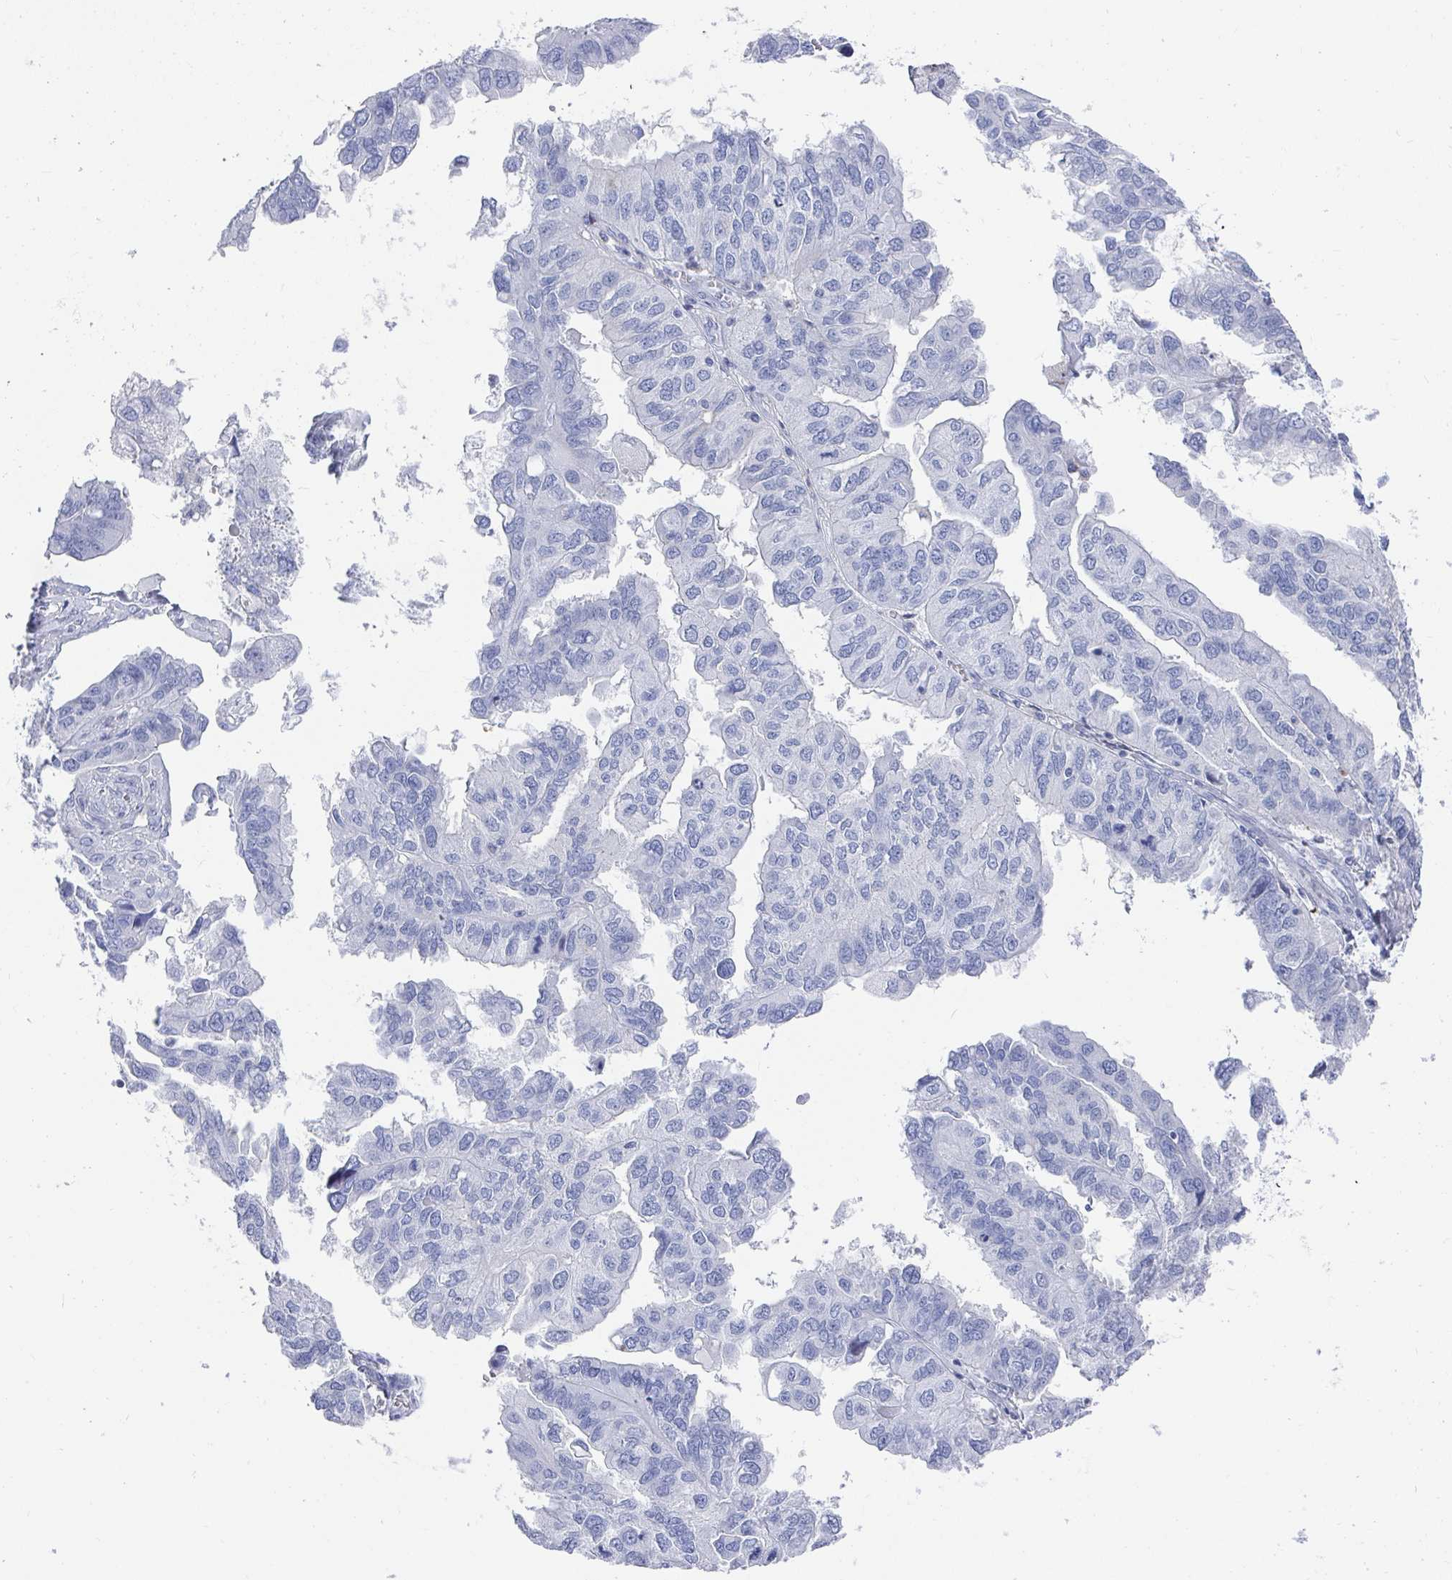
{"staining": {"intensity": "negative", "quantity": "none", "location": "none"}, "tissue": "ovarian cancer", "cell_type": "Tumor cells", "image_type": "cancer", "snomed": [{"axis": "morphology", "description": "Cystadenocarcinoma, serous, NOS"}, {"axis": "topography", "description": "Ovary"}], "caption": "Tumor cells are negative for brown protein staining in ovarian serous cystadenocarcinoma. (Stains: DAB (3,3'-diaminobenzidine) immunohistochemistry with hematoxylin counter stain, Microscopy: brightfield microscopy at high magnification).", "gene": "ZFP82", "patient": {"sex": "female", "age": 79}}